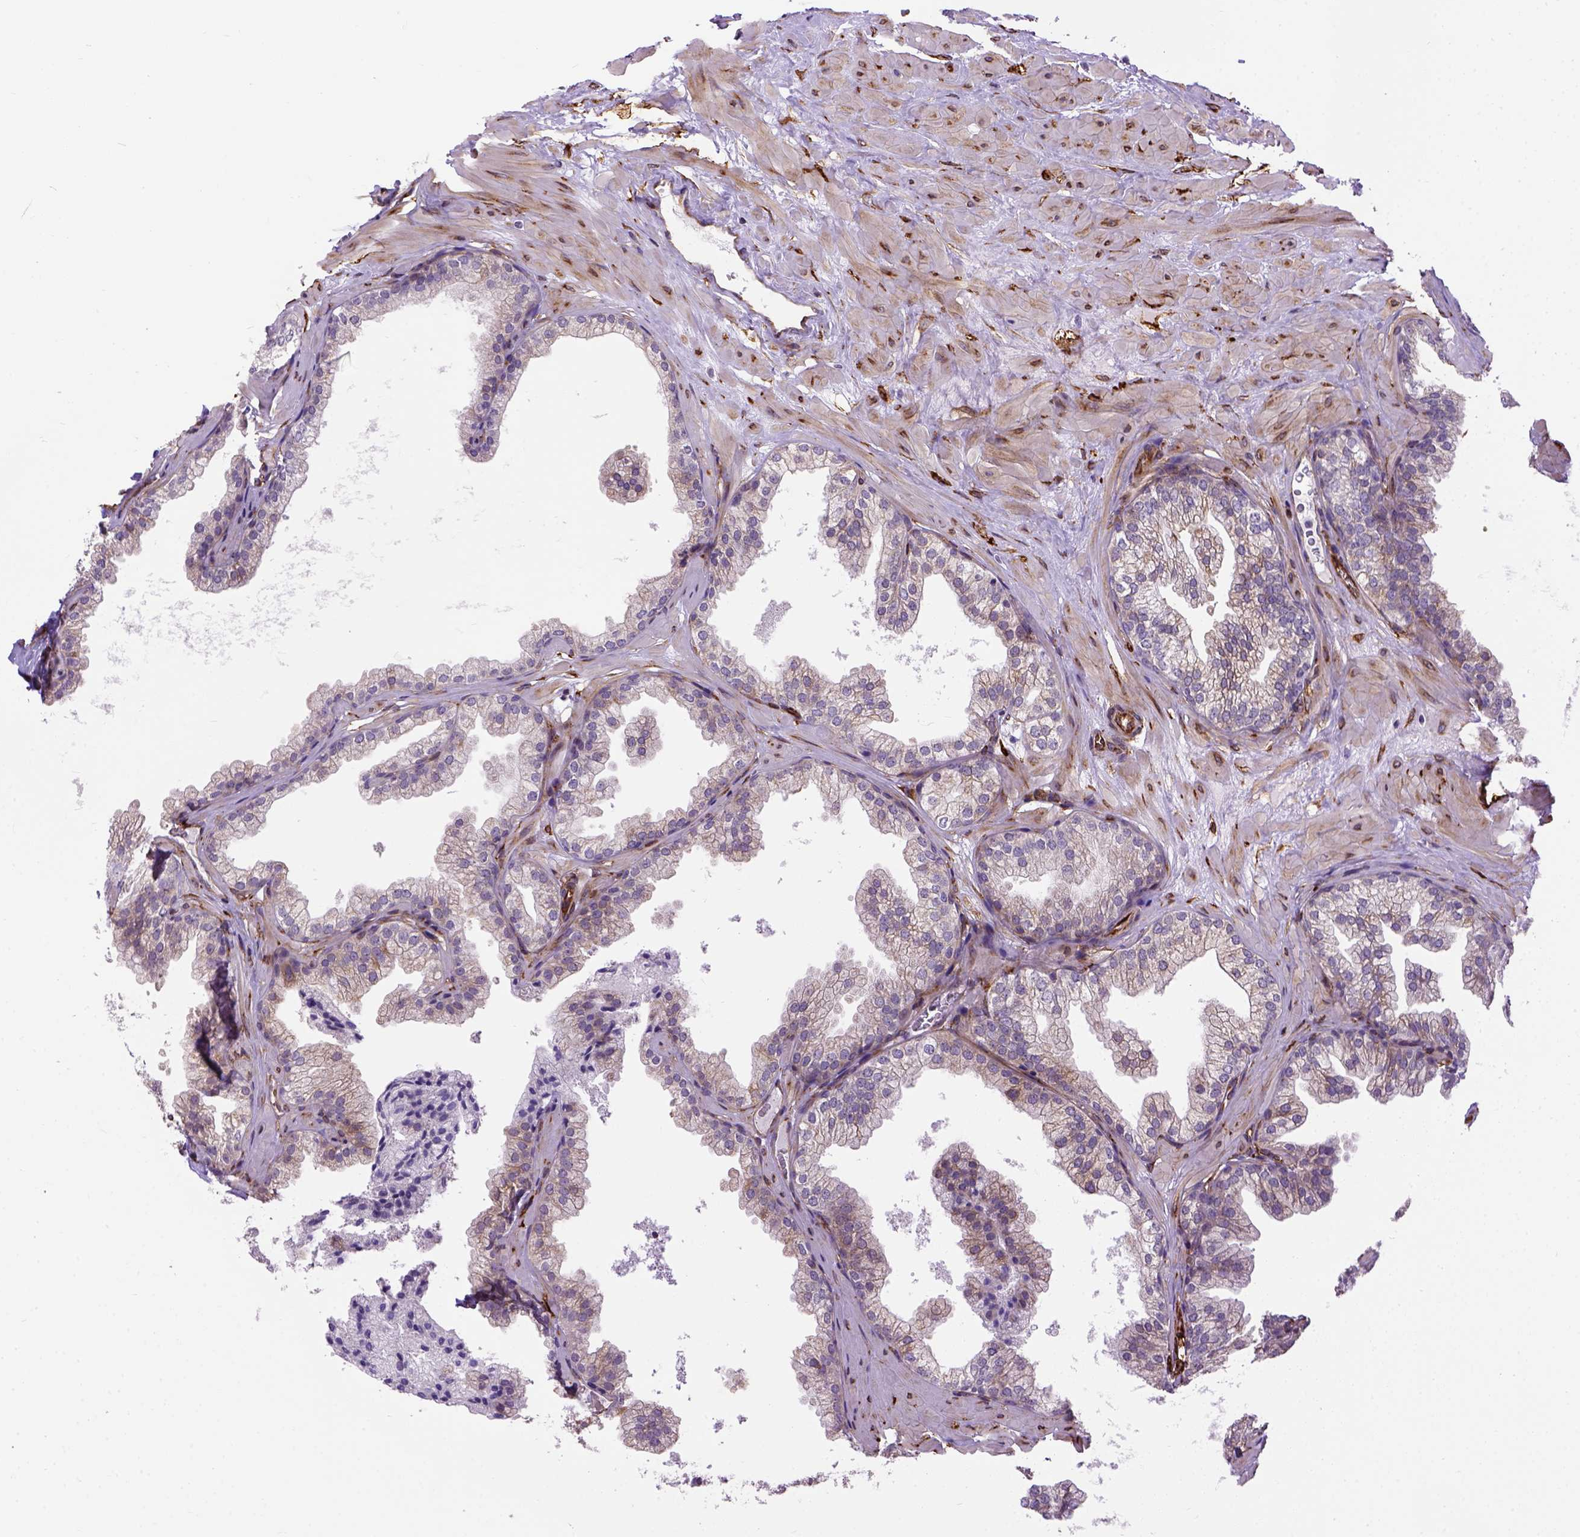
{"staining": {"intensity": "negative", "quantity": "none", "location": "none"}, "tissue": "prostate", "cell_type": "Glandular cells", "image_type": "normal", "snomed": [{"axis": "morphology", "description": "Normal tissue, NOS"}, {"axis": "topography", "description": "Prostate"}], "caption": "High magnification brightfield microscopy of normal prostate stained with DAB (brown) and counterstained with hematoxylin (blue): glandular cells show no significant expression. (DAB (3,3'-diaminobenzidine) immunohistochemistry (IHC), high magnification).", "gene": "KAZN", "patient": {"sex": "male", "age": 37}}